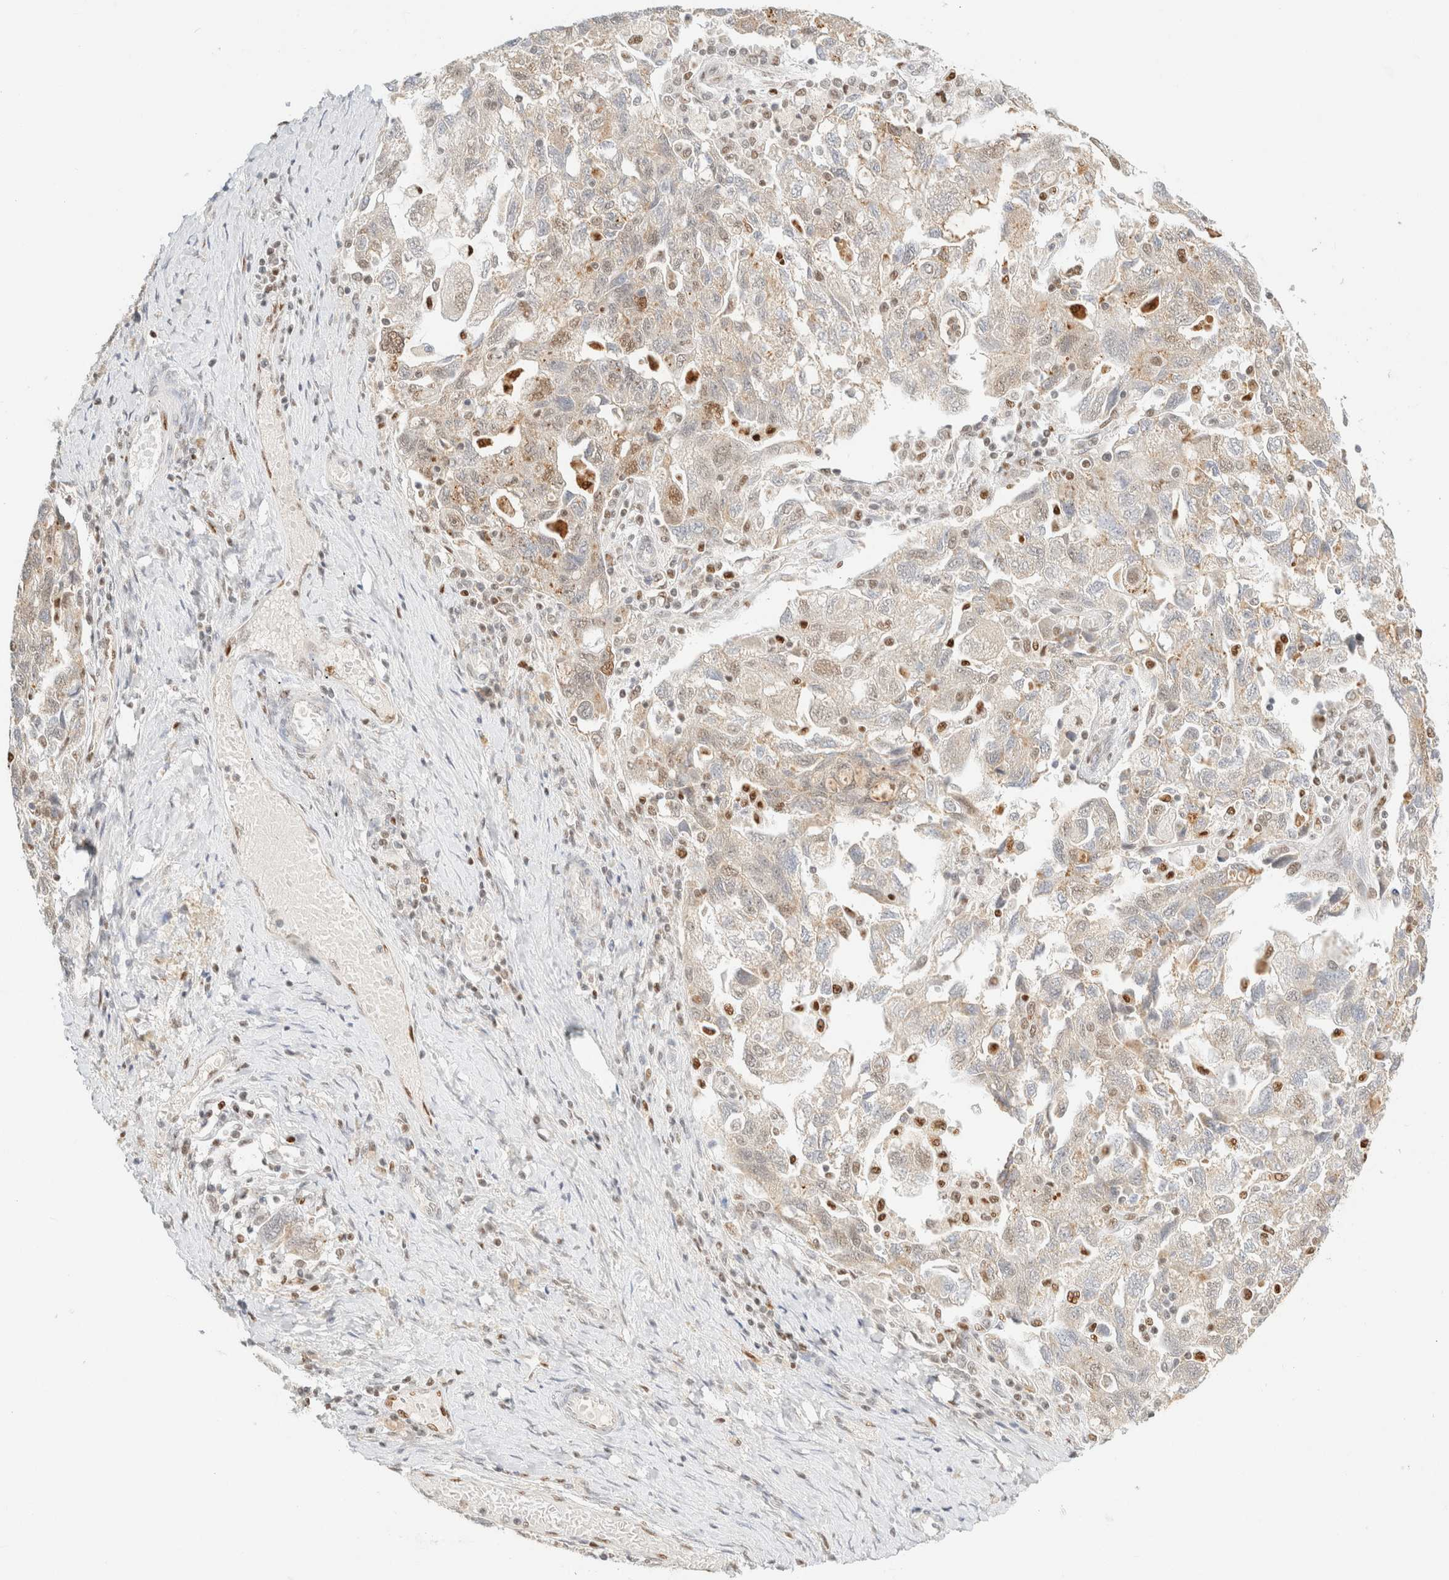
{"staining": {"intensity": "weak", "quantity": "<25%", "location": "nuclear"}, "tissue": "ovarian cancer", "cell_type": "Tumor cells", "image_type": "cancer", "snomed": [{"axis": "morphology", "description": "Carcinoma, NOS"}, {"axis": "morphology", "description": "Cystadenocarcinoma, serous, NOS"}, {"axis": "topography", "description": "Ovary"}], "caption": "The immunohistochemistry histopathology image has no significant expression in tumor cells of ovarian cancer tissue.", "gene": "DDB2", "patient": {"sex": "female", "age": 69}}